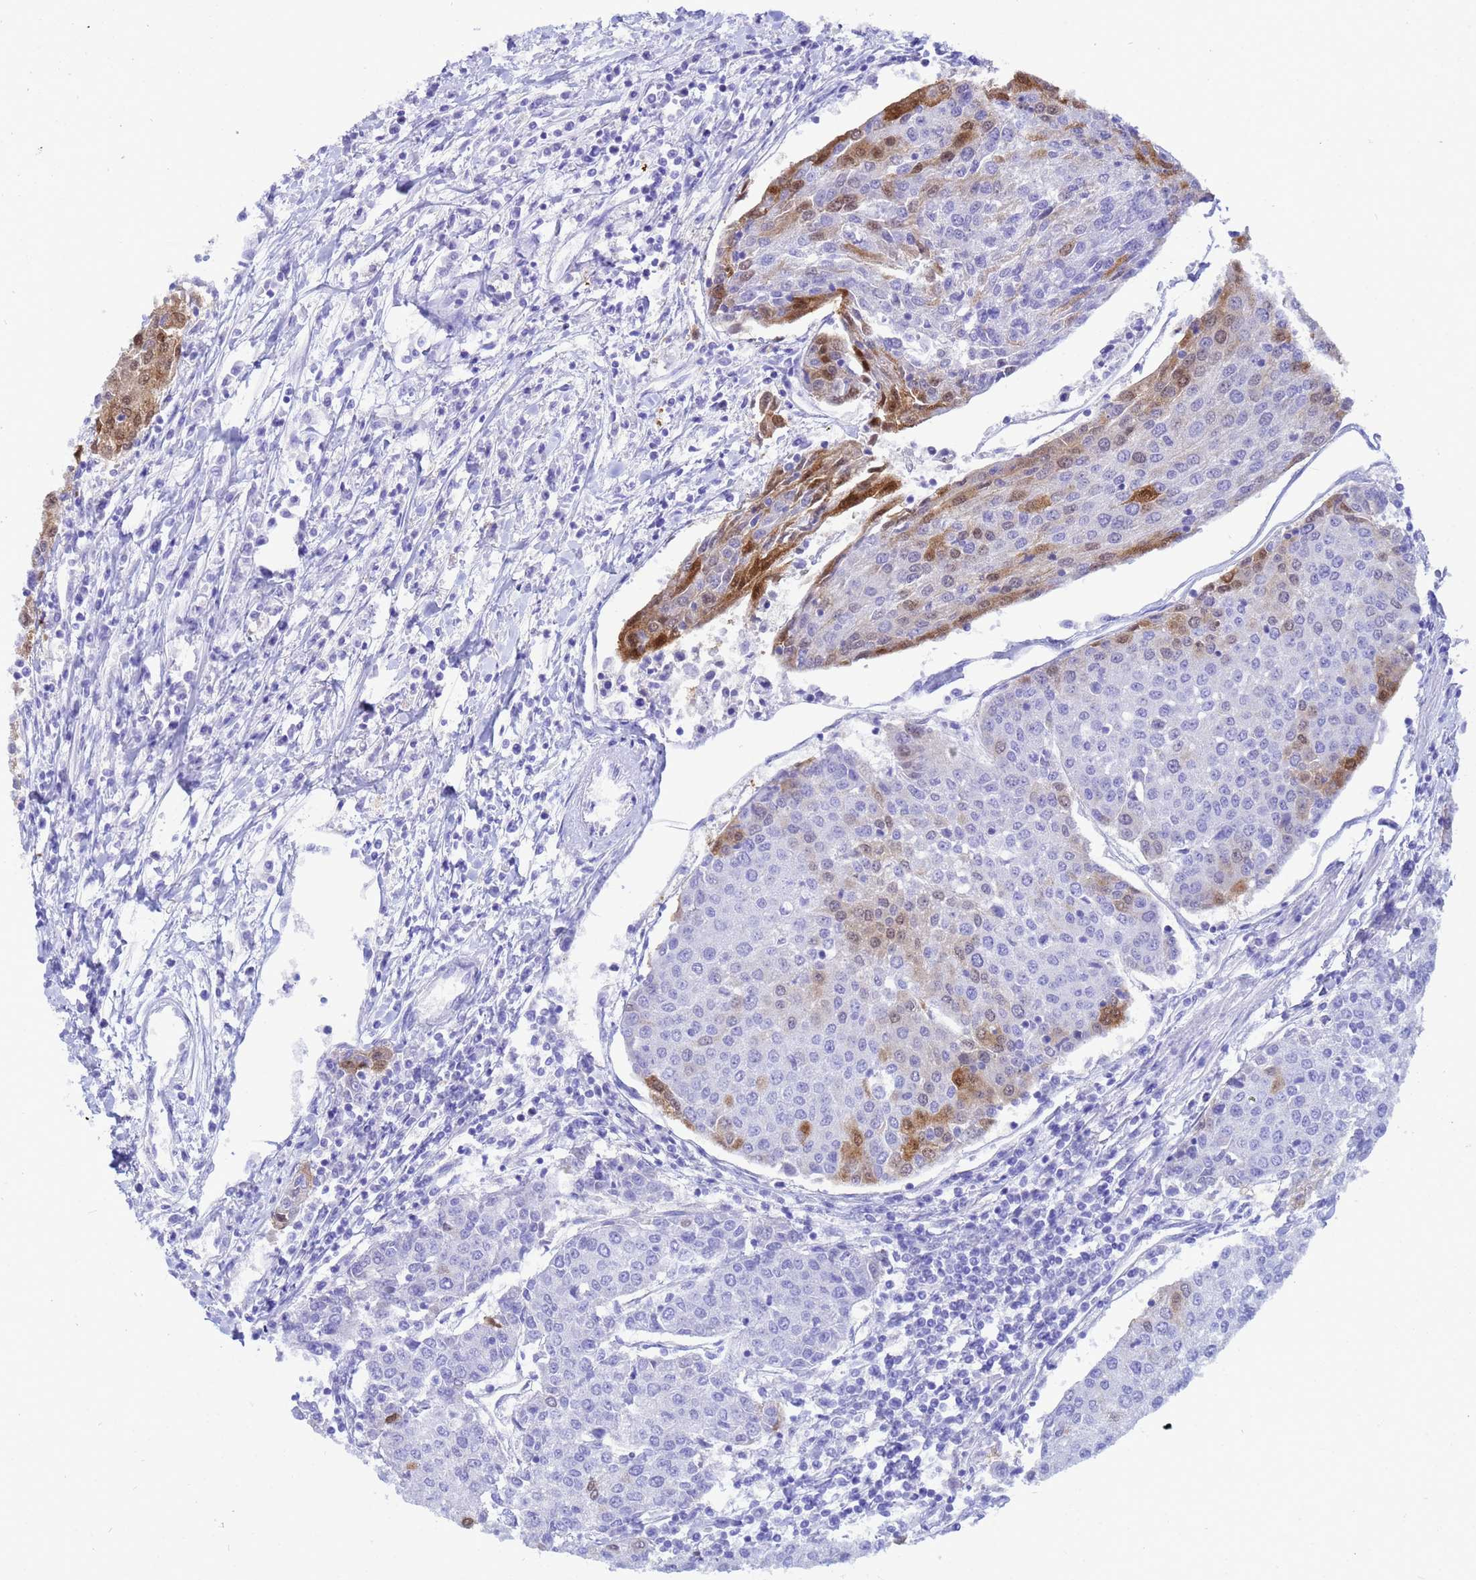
{"staining": {"intensity": "moderate", "quantity": "<25%", "location": "cytoplasmic/membranous,nuclear"}, "tissue": "urothelial cancer", "cell_type": "Tumor cells", "image_type": "cancer", "snomed": [{"axis": "morphology", "description": "Urothelial carcinoma, High grade"}, {"axis": "topography", "description": "Urinary bladder"}], "caption": "Urothelial cancer stained with a brown dye shows moderate cytoplasmic/membranous and nuclear positive staining in about <25% of tumor cells.", "gene": "AKR1C2", "patient": {"sex": "female", "age": 85}}